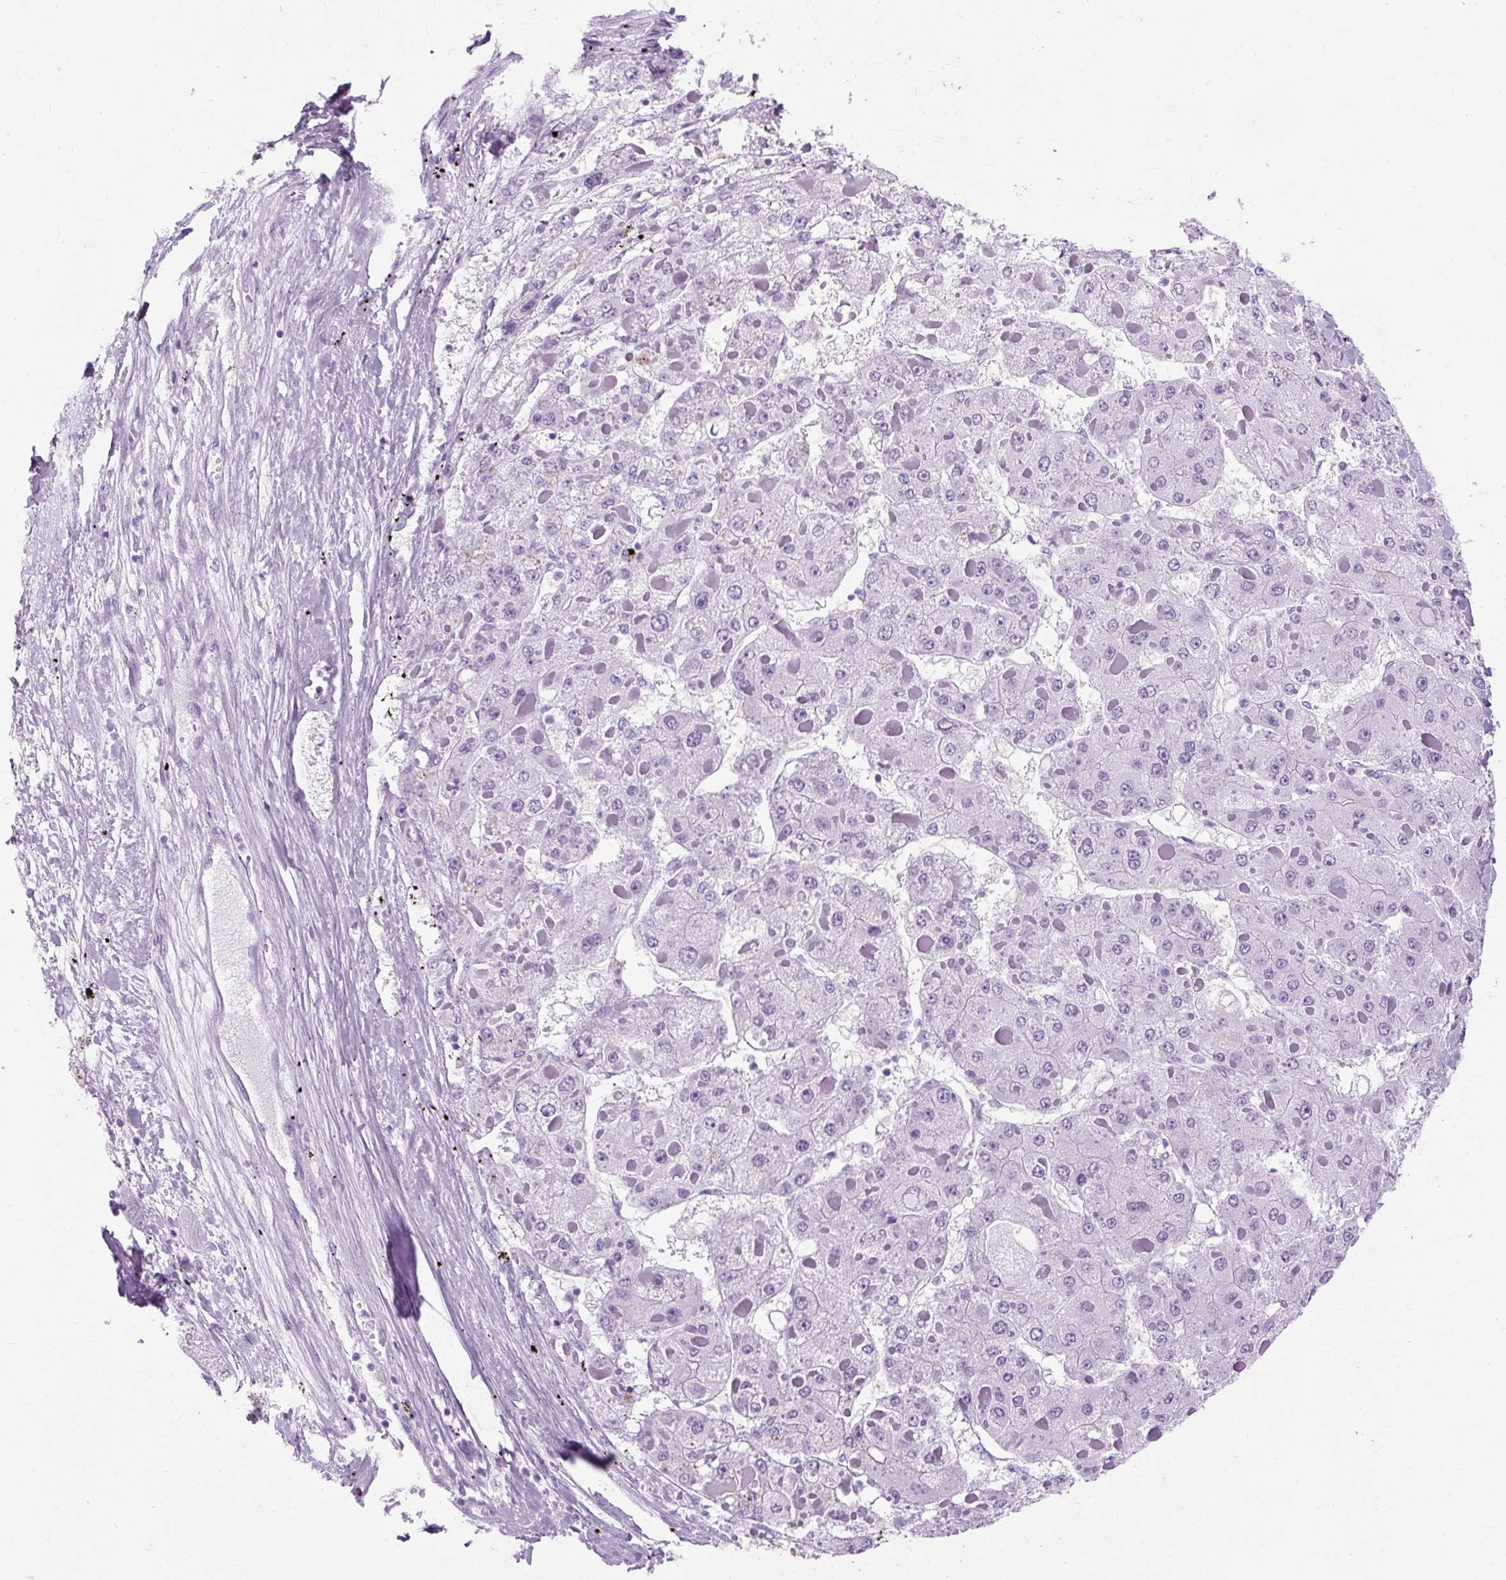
{"staining": {"intensity": "negative", "quantity": "none", "location": "none"}, "tissue": "liver cancer", "cell_type": "Tumor cells", "image_type": "cancer", "snomed": [{"axis": "morphology", "description": "Carcinoma, Hepatocellular, NOS"}, {"axis": "topography", "description": "Liver"}], "caption": "This is an immunohistochemistry (IHC) image of liver cancer. There is no staining in tumor cells.", "gene": "TMEM89", "patient": {"sex": "female", "age": 73}}